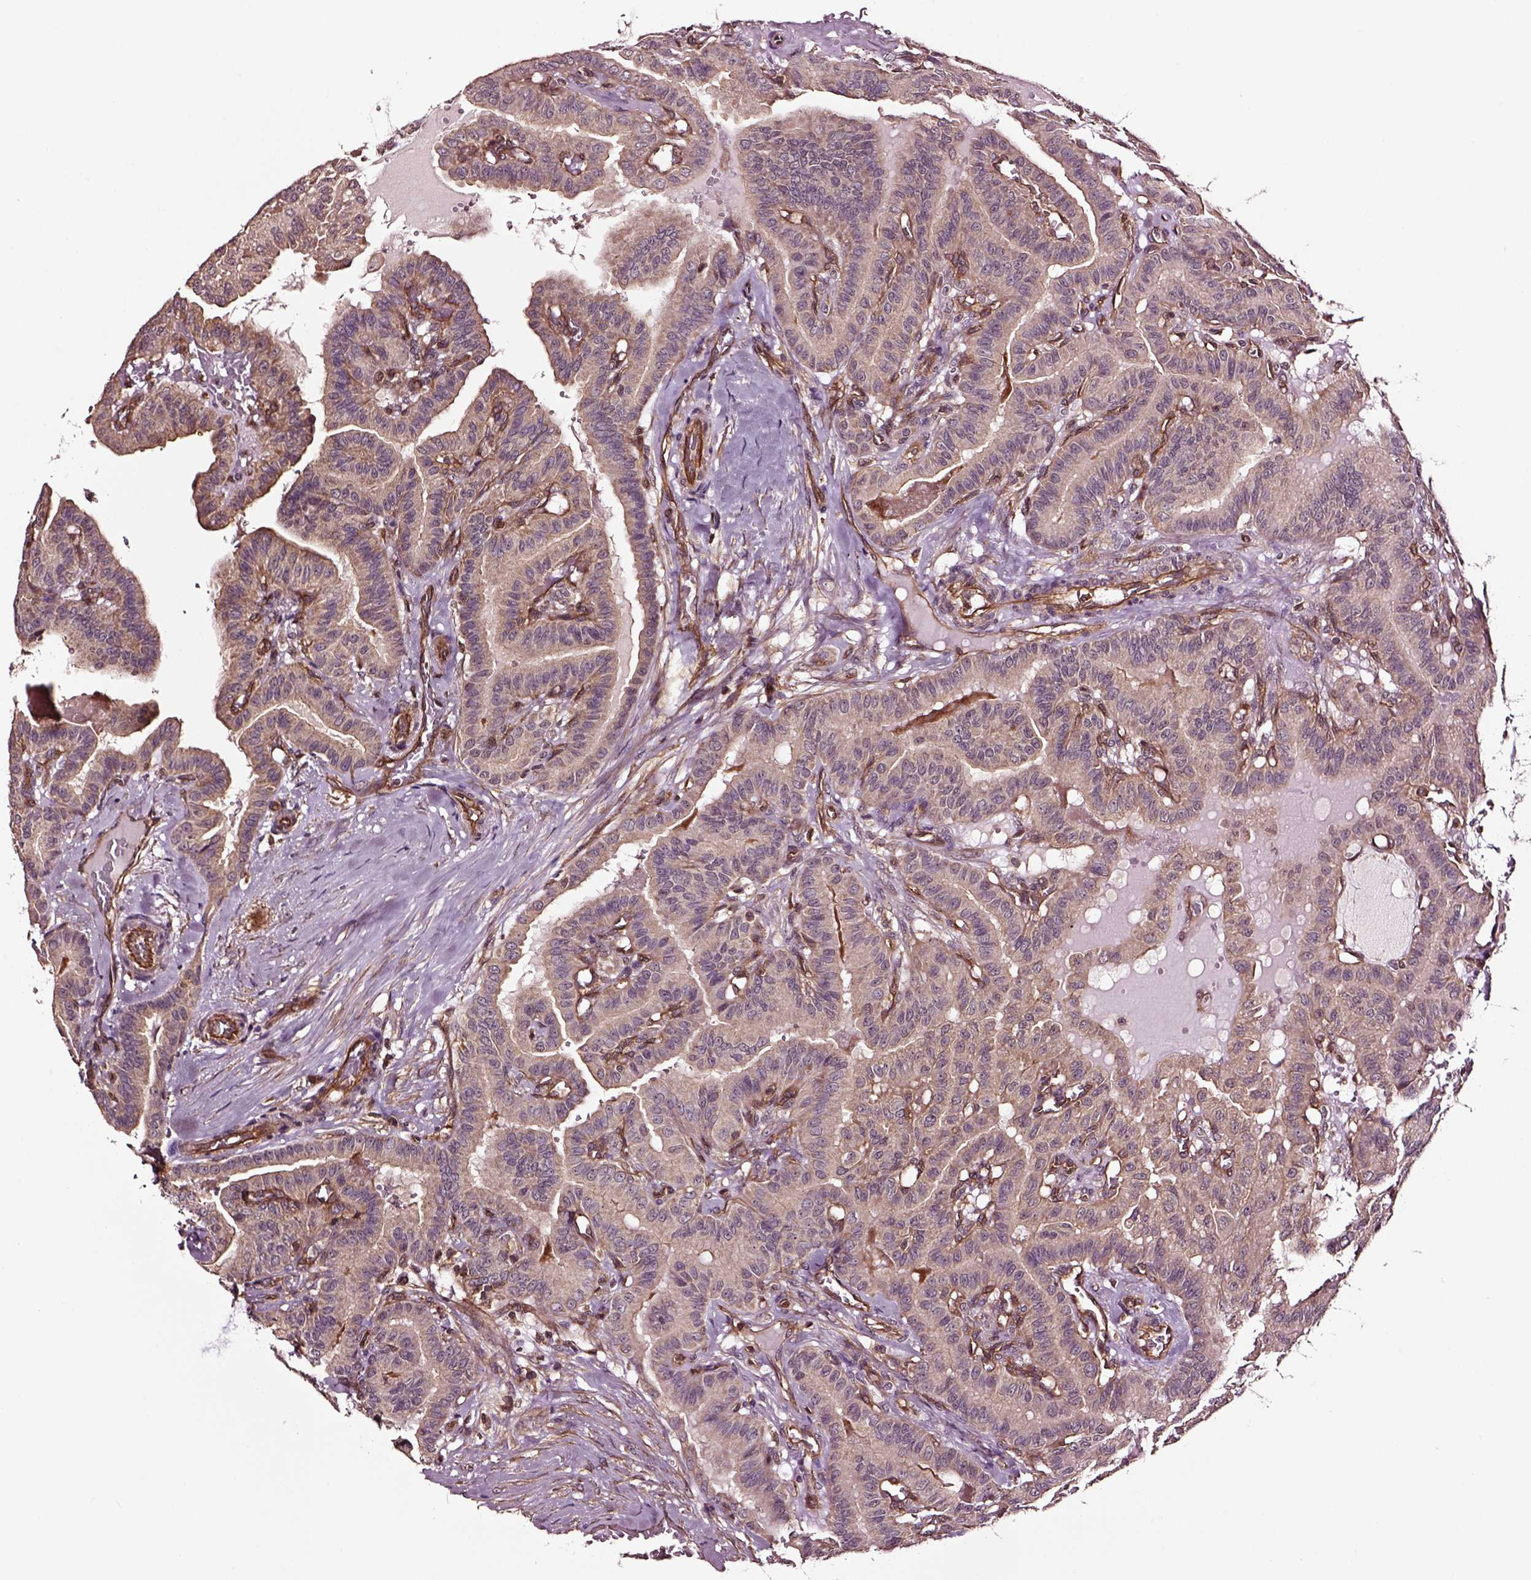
{"staining": {"intensity": "moderate", "quantity": "<25%", "location": "cytoplasmic/membranous"}, "tissue": "thyroid cancer", "cell_type": "Tumor cells", "image_type": "cancer", "snomed": [{"axis": "morphology", "description": "Papillary adenocarcinoma, NOS"}, {"axis": "topography", "description": "Thyroid gland"}], "caption": "Immunohistochemistry (IHC) of thyroid cancer (papillary adenocarcinoma) shows low levels of moderate cytoplasmic/membranous staining in approximately <25% of tumor cells.", "gene": "RASSF5", "patient": {"sex": "male", "age": 87}}